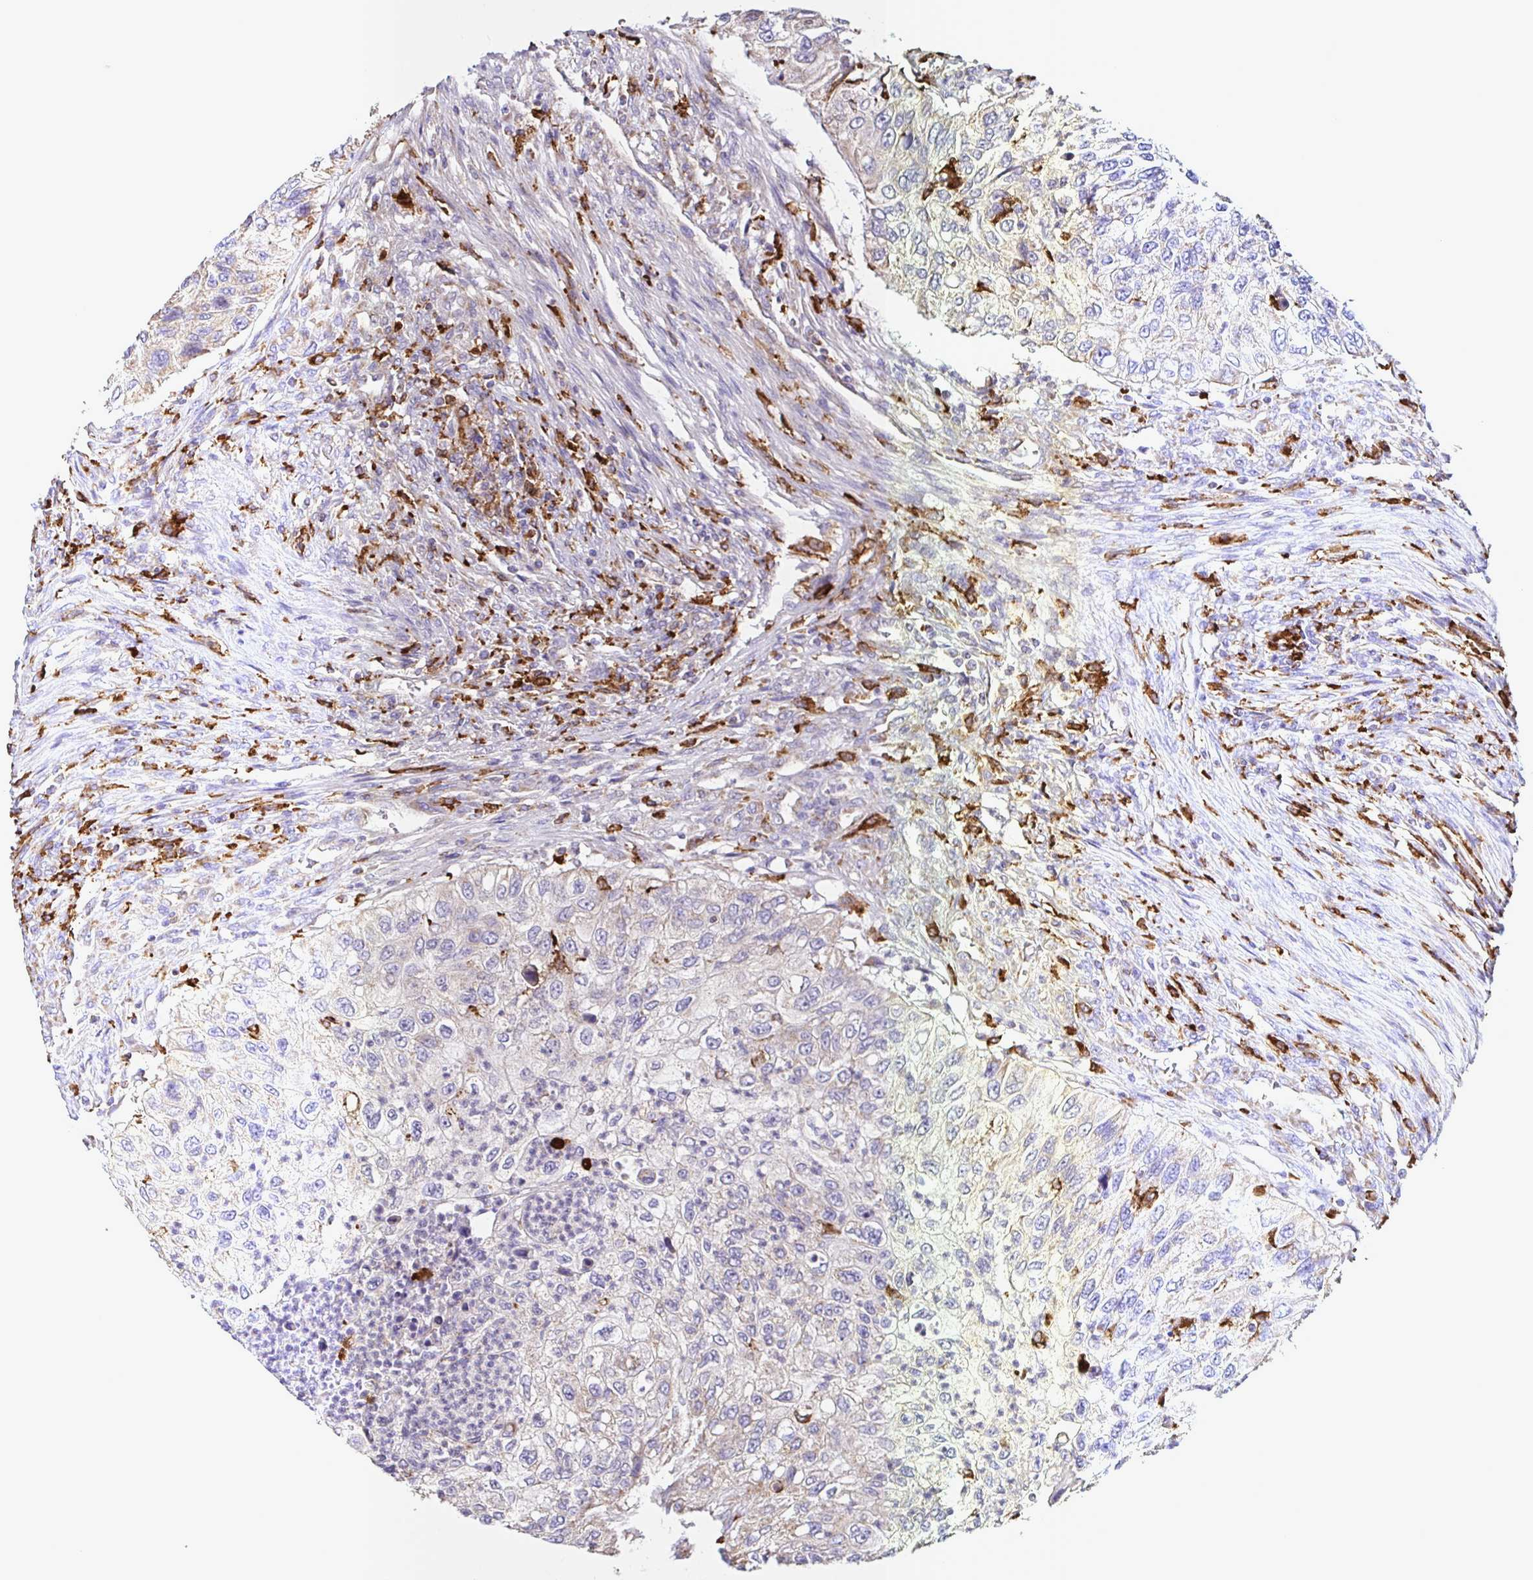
{"staining": {"intensity": "weak", "quantity": "<25%", "location": "cytoplasmic/membranous"}, "tissue": "urothelial cancer", "cell_type": "Tumor cells", "image_type": "cancer", "snomed": [{"axis": "morphology", "description": "Urothelial carcinoma, High grade"}, {"axis": "topography", "description": "Urinary bladder"}], "caption": "DAB immunohistochemical staining of human high-grade urothelial carcinoma exhibits no significant staining in tumor cells.", "gene": "MSR1", "patient": {"sex": "female", "age": 60}}